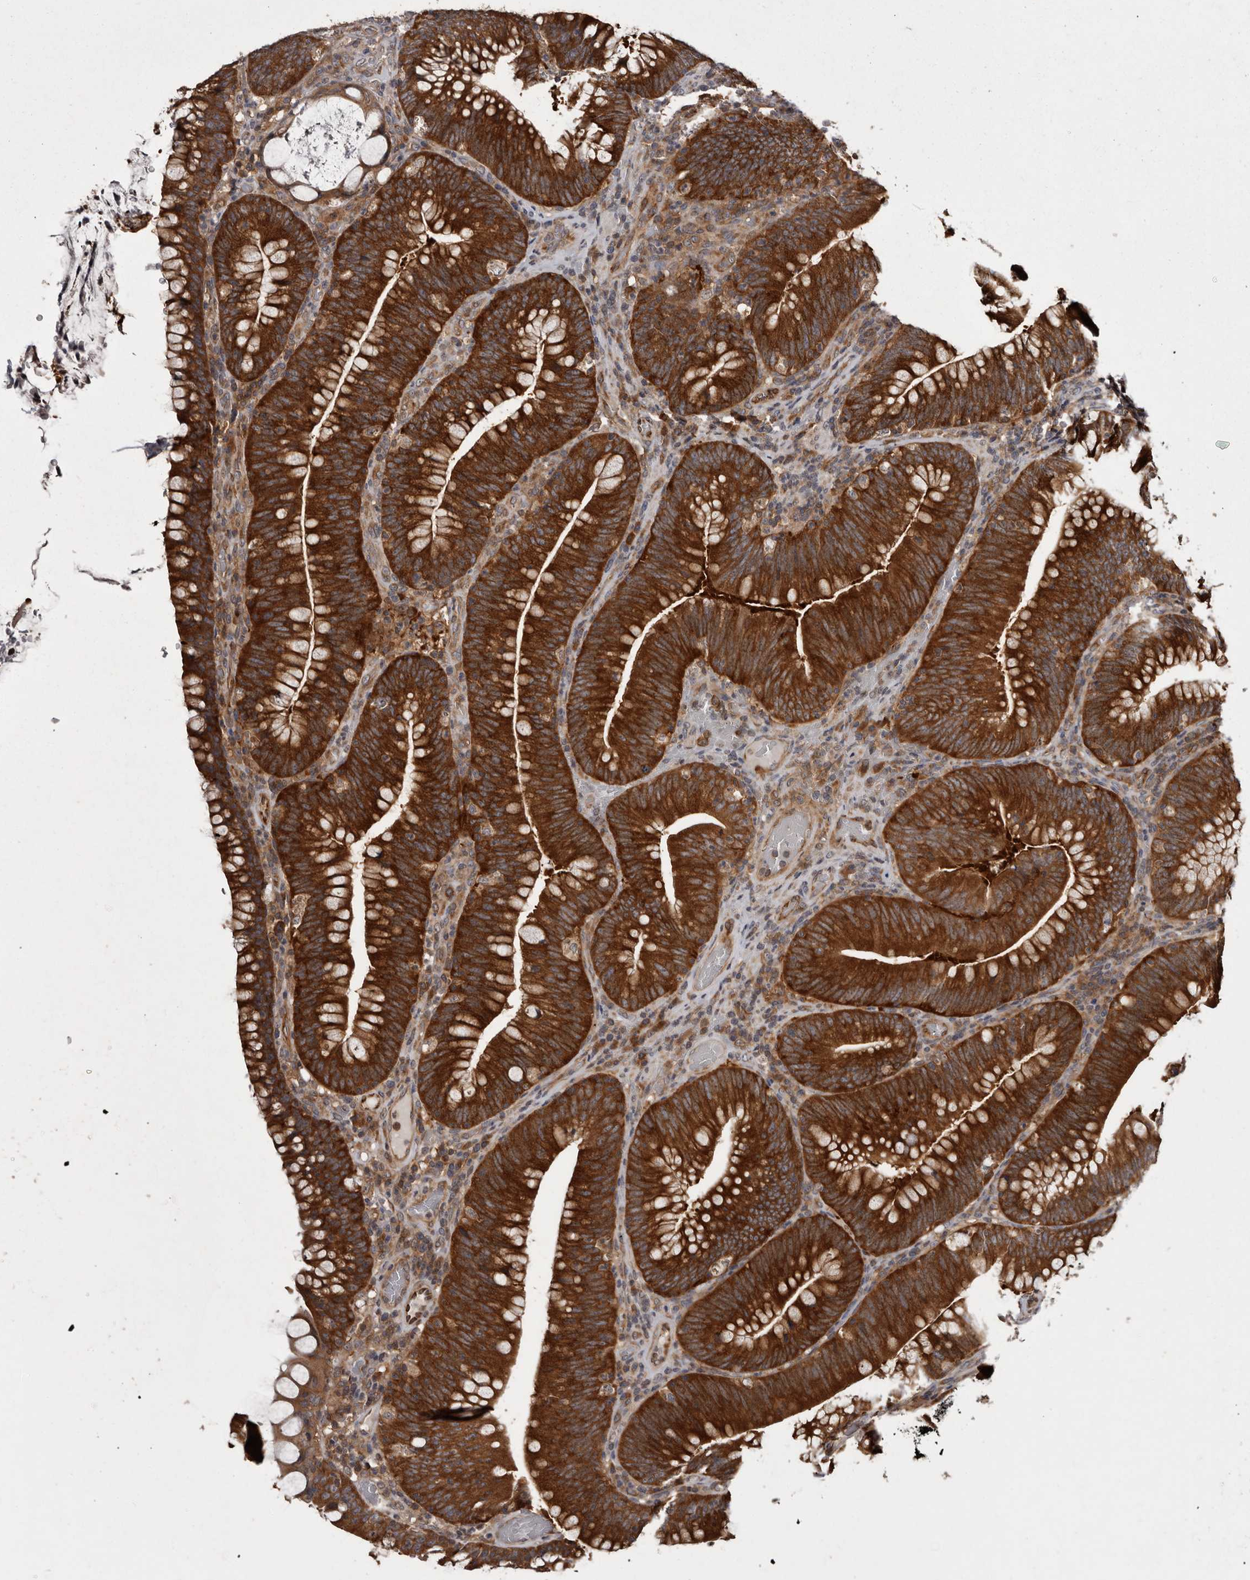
{"staining": {"intensity": "strong", "quantity": ">75%", "location": "cytoplasmic/membranous"}, "tissue": "colorectal cancer", "cell_type": "Tumor cells", "image_type": "cancer", "snomed": [{"axis": "morphology", "description": "Normal tissue, NOS"}, {"axis": "topography", "description": "Colon"}], "caption": "The image reveals immunohistochemical staining of colorectal cancer. There is strong cytoplasmic/membranous expression is appreciated in approximately >75% of tumor cells. (Stains: DAB (3,3'-diaminobenzidine) in brown, nuclei in blue, Microscopy: brightfield microscopy at high magnification).", "gene": "DARS1", "patient": {"sex": "female", "age": 82}}